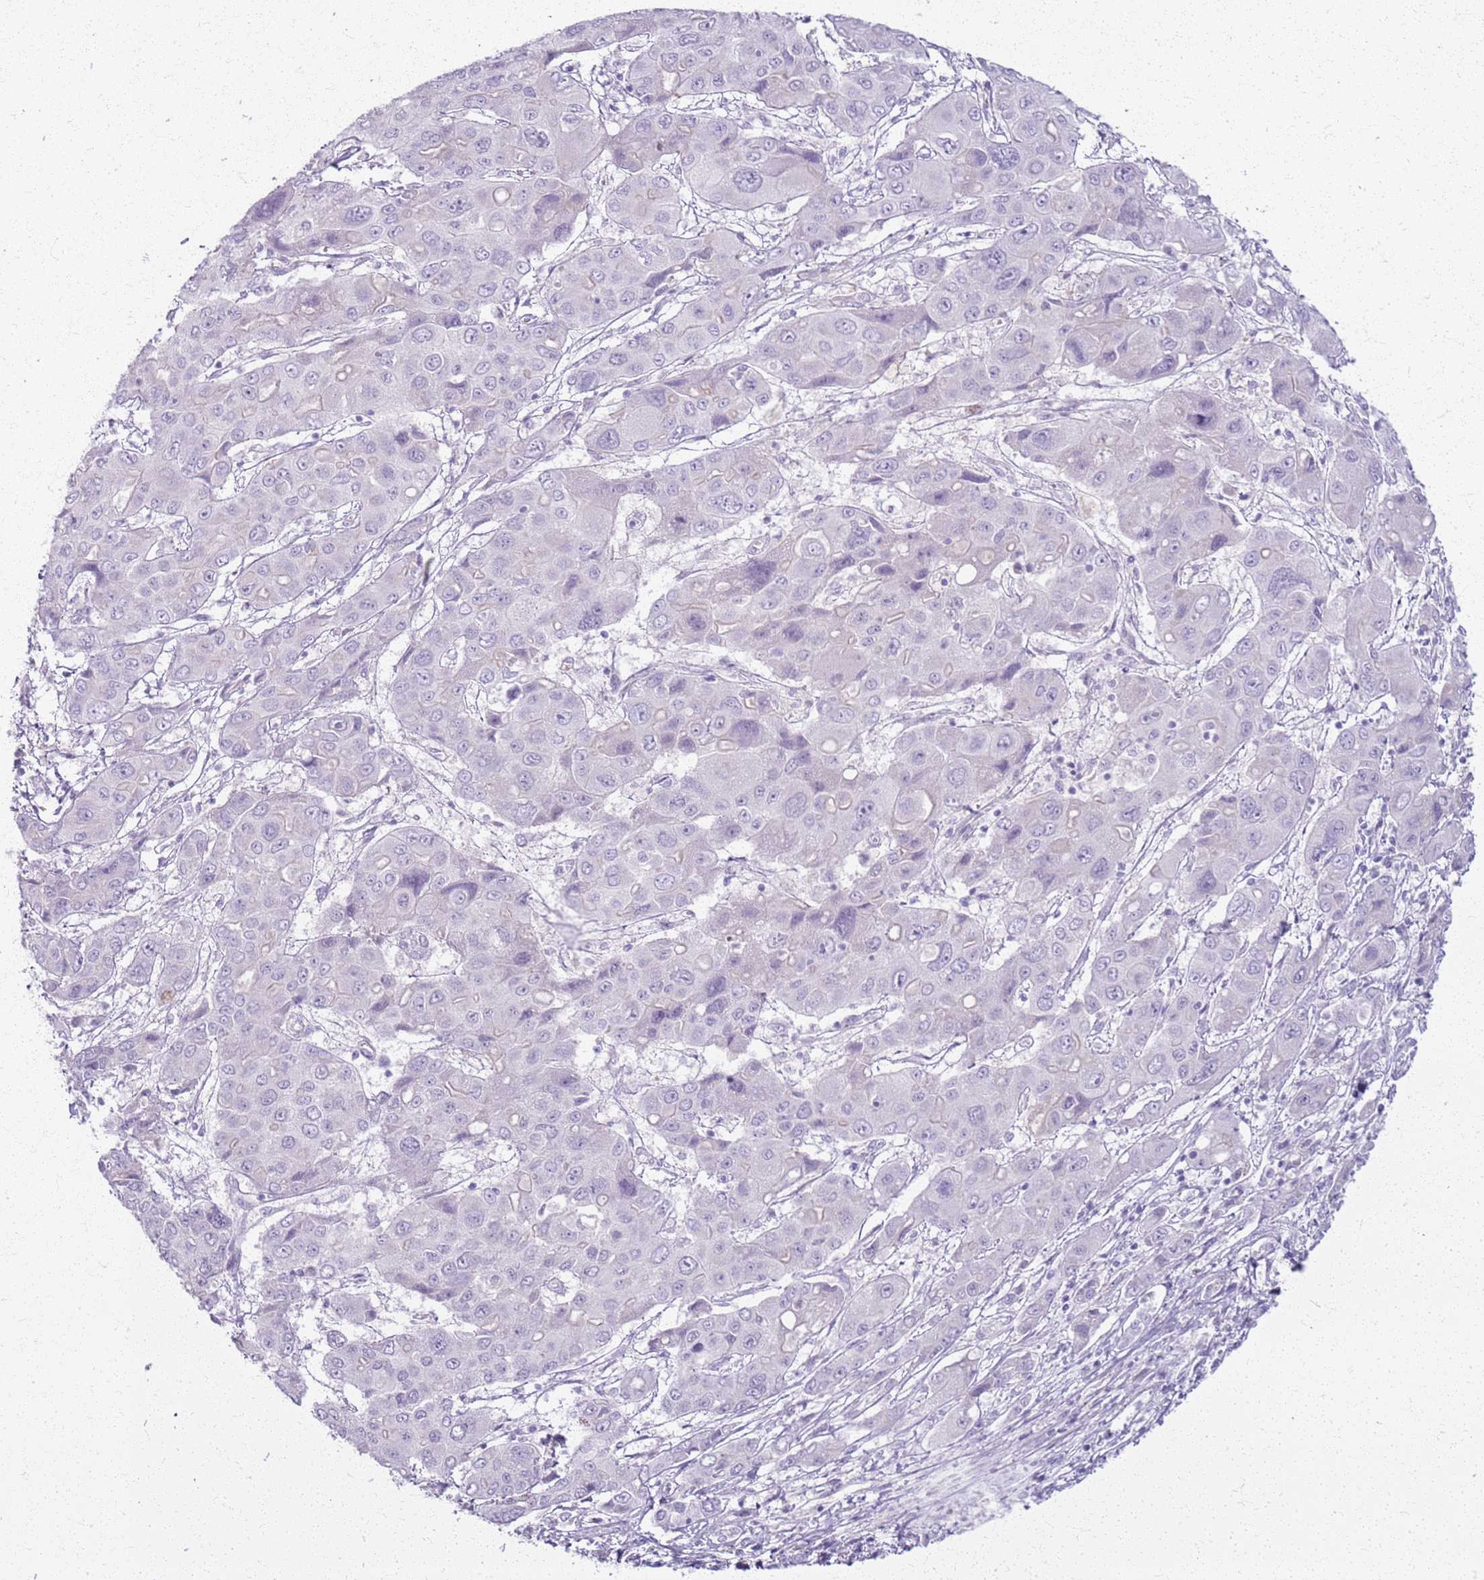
{"staining": {"intensity": "negative", "quantity": "none", "location": "none"}, "tissue": "liver cancer", "cell_type": "Tumor cells", "image_type": "cancer", "snomed": [{"axis": "morphology", "description": "Cholangiocarcinoma"}, {"axis": "topography", "description": "Liver"}], "caption": "Liver cancer was stained to show a protein in brown. There is no significant staining in tumor cells. (Brightfield microscopy of DAB IHC at high magnification).", "gene": "CSRP3", "patient": {"sex": "male", "age": 67}}